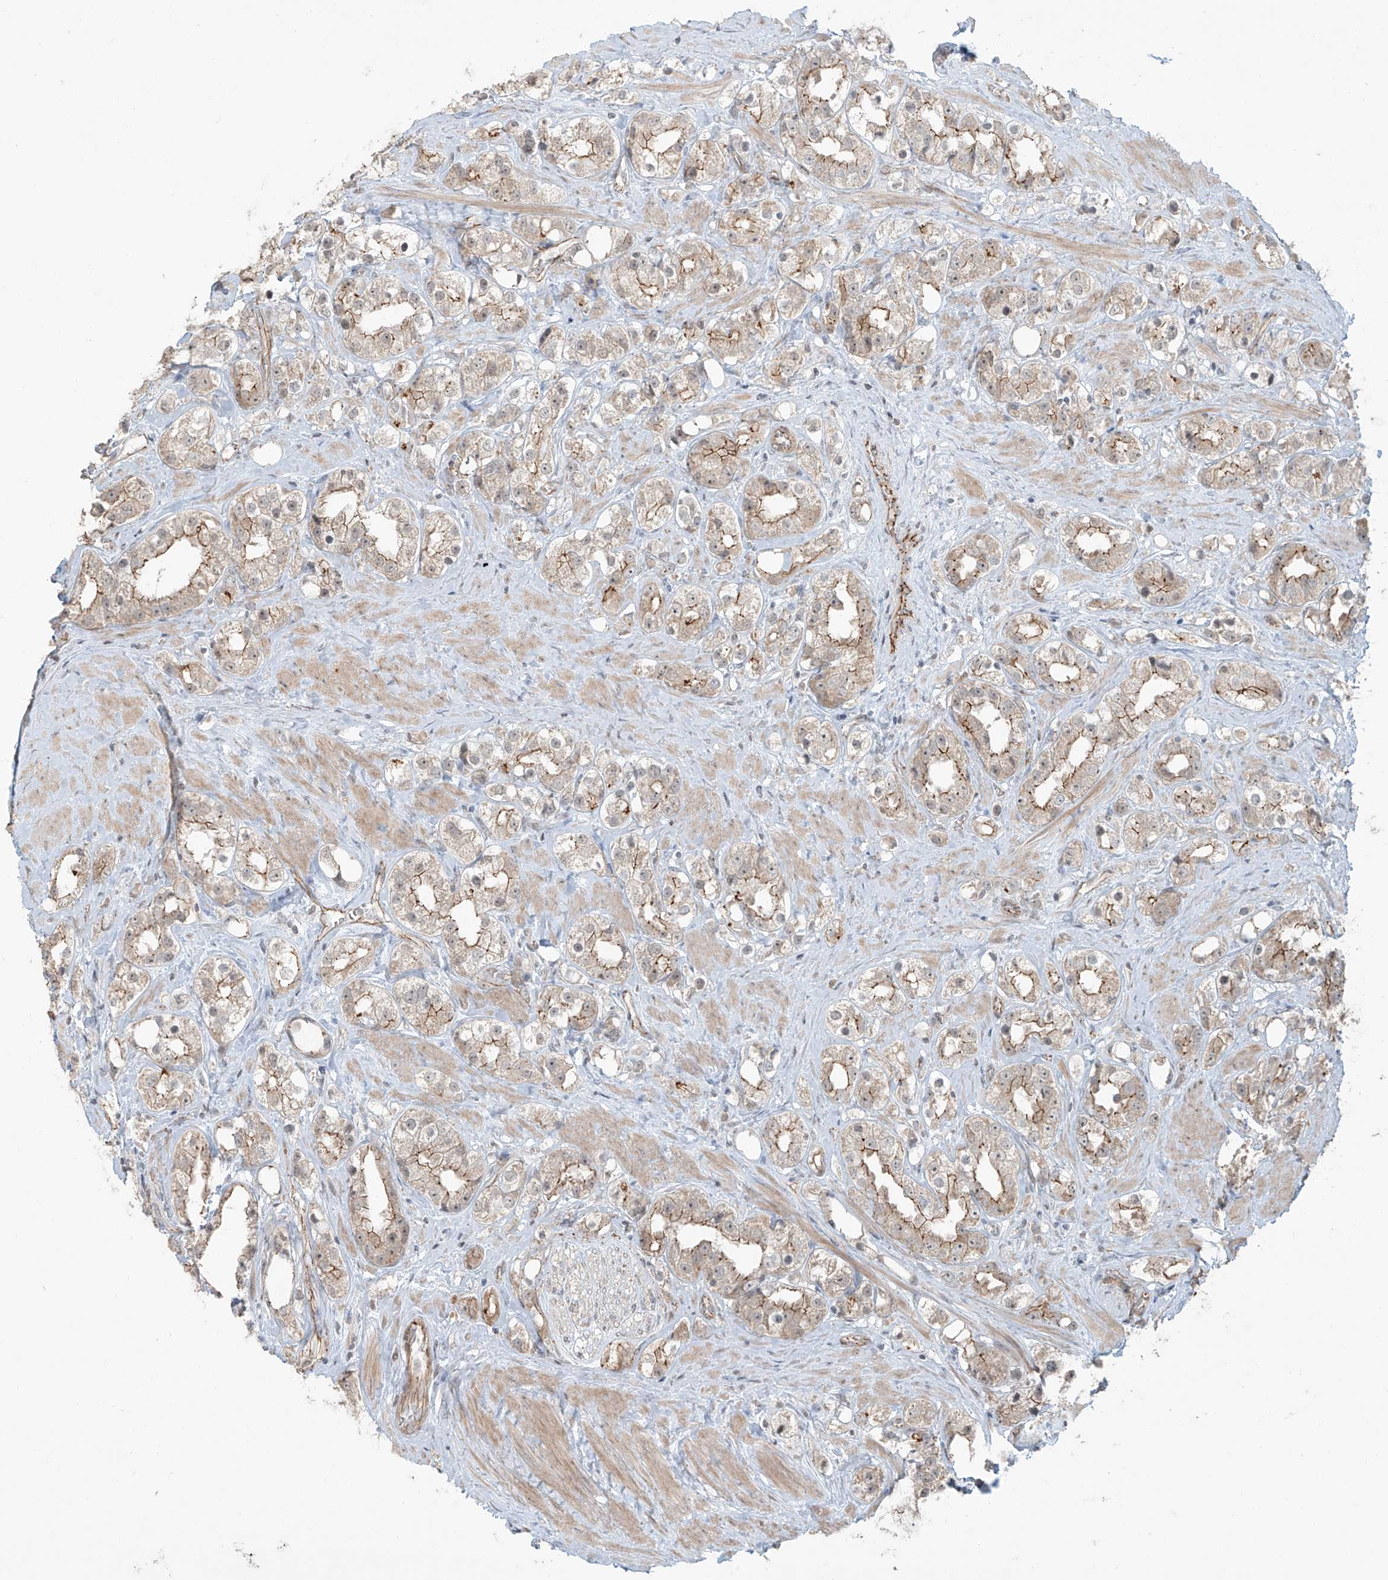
{"staining": {"intensity": "moderate", "quantity": "25%-75%", "location": "cytoplasmic/membranous"}, "tissue": "prostate cancer", "cell_type": "Tumor cells", "image_type": "cancer", "snomed": [{"axis": "morphology", "description": "Adenocarcinoma, NOS"}, {"axis": "topography", "description": "Prostate"}], "caption": "Immunohistochemical staining of human adenocarcinoma (prostate) shows medium levels of moderate cytoplasmic/membranous protein staining in approximately 25%-75% of tumor cells.", "gene": "ZNF16", "patient": {"sex": "male", "age": 79}}